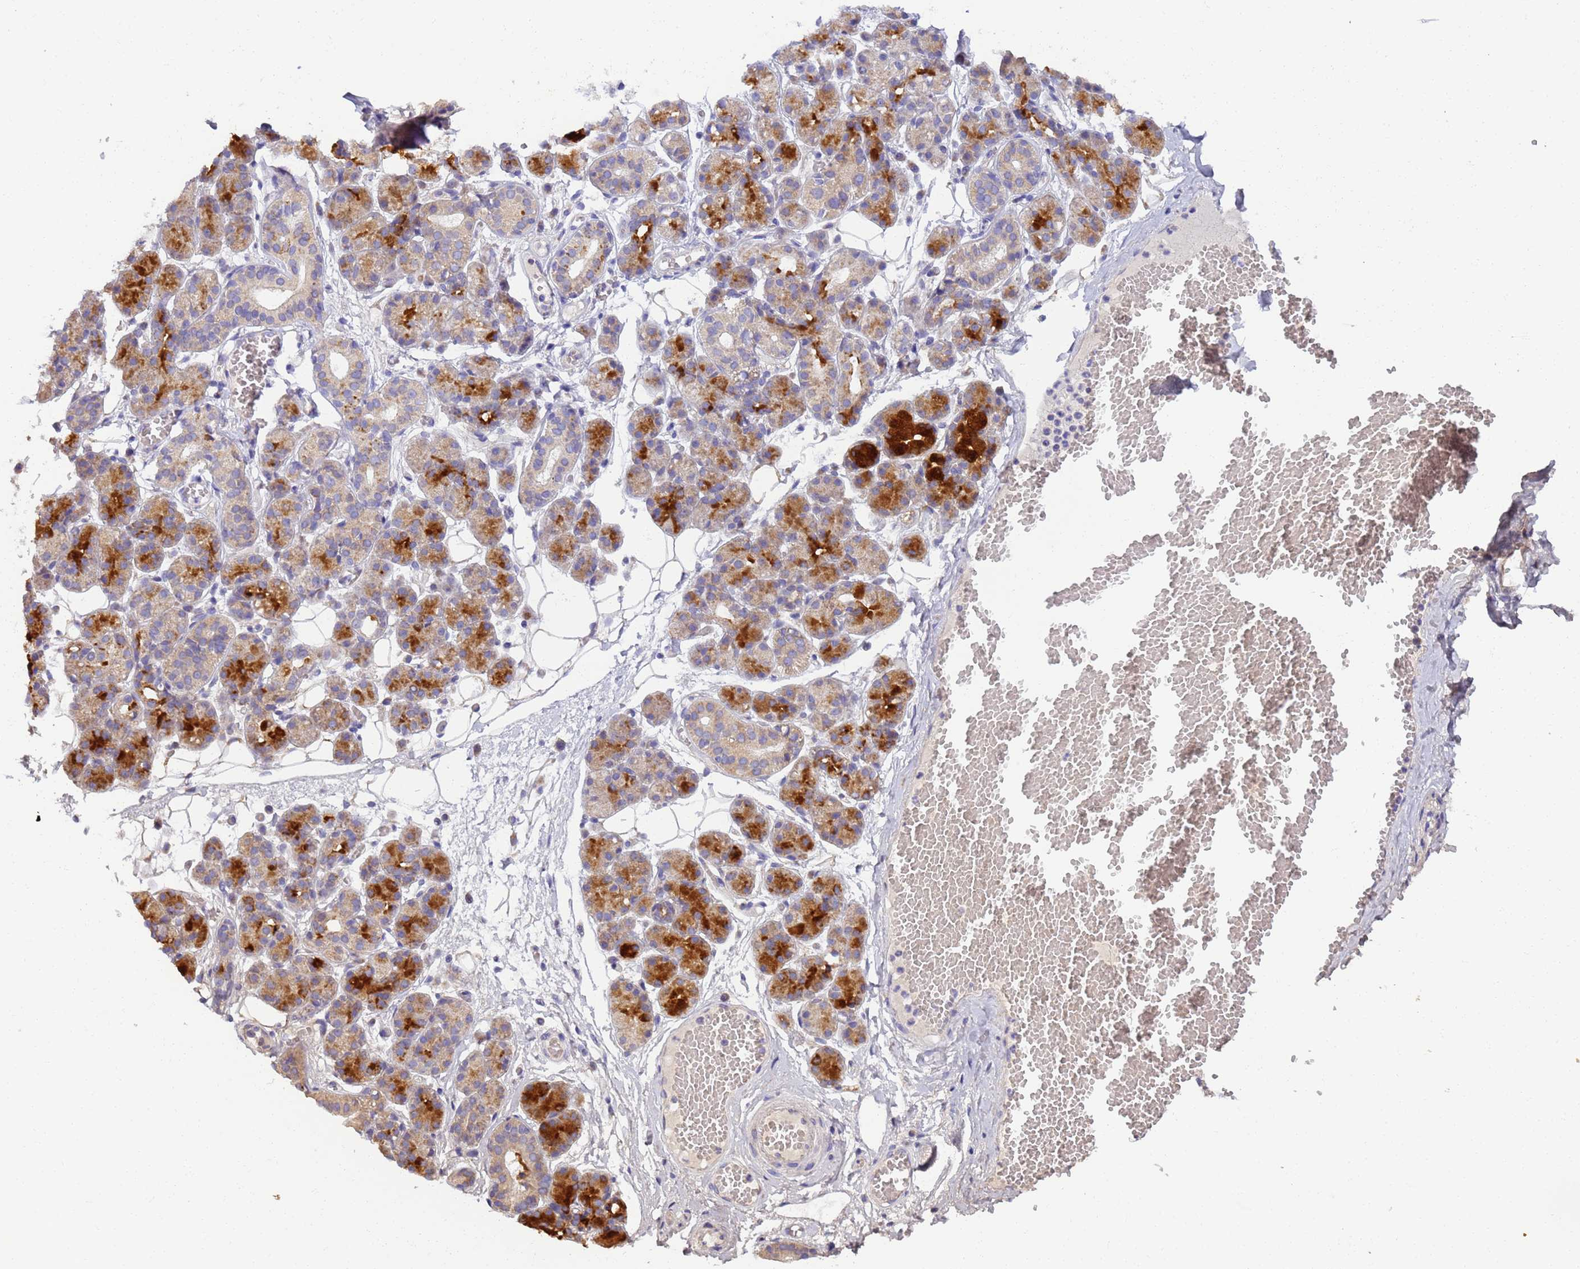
{"staining": {"intensity": "strong", "quantity": "<25%", "location": "cytoplasmic/membranous"}, "tissue": "salivary gland", "cell_type": "Glandular cells", "image_type": "normal", "snomed": [{"axis": "morphology", "description": "Normal tissue, NOS"}, {"axis": "topography", "description": "Salivary gland"}], "caption": "Protein staining reveals strong cytoplasmic/membranous expression in approximately <25% of glandular cells in normal salivary gland.", "gene": "RAPGEF3", "patient": {"sex": "male", "age": 63}}